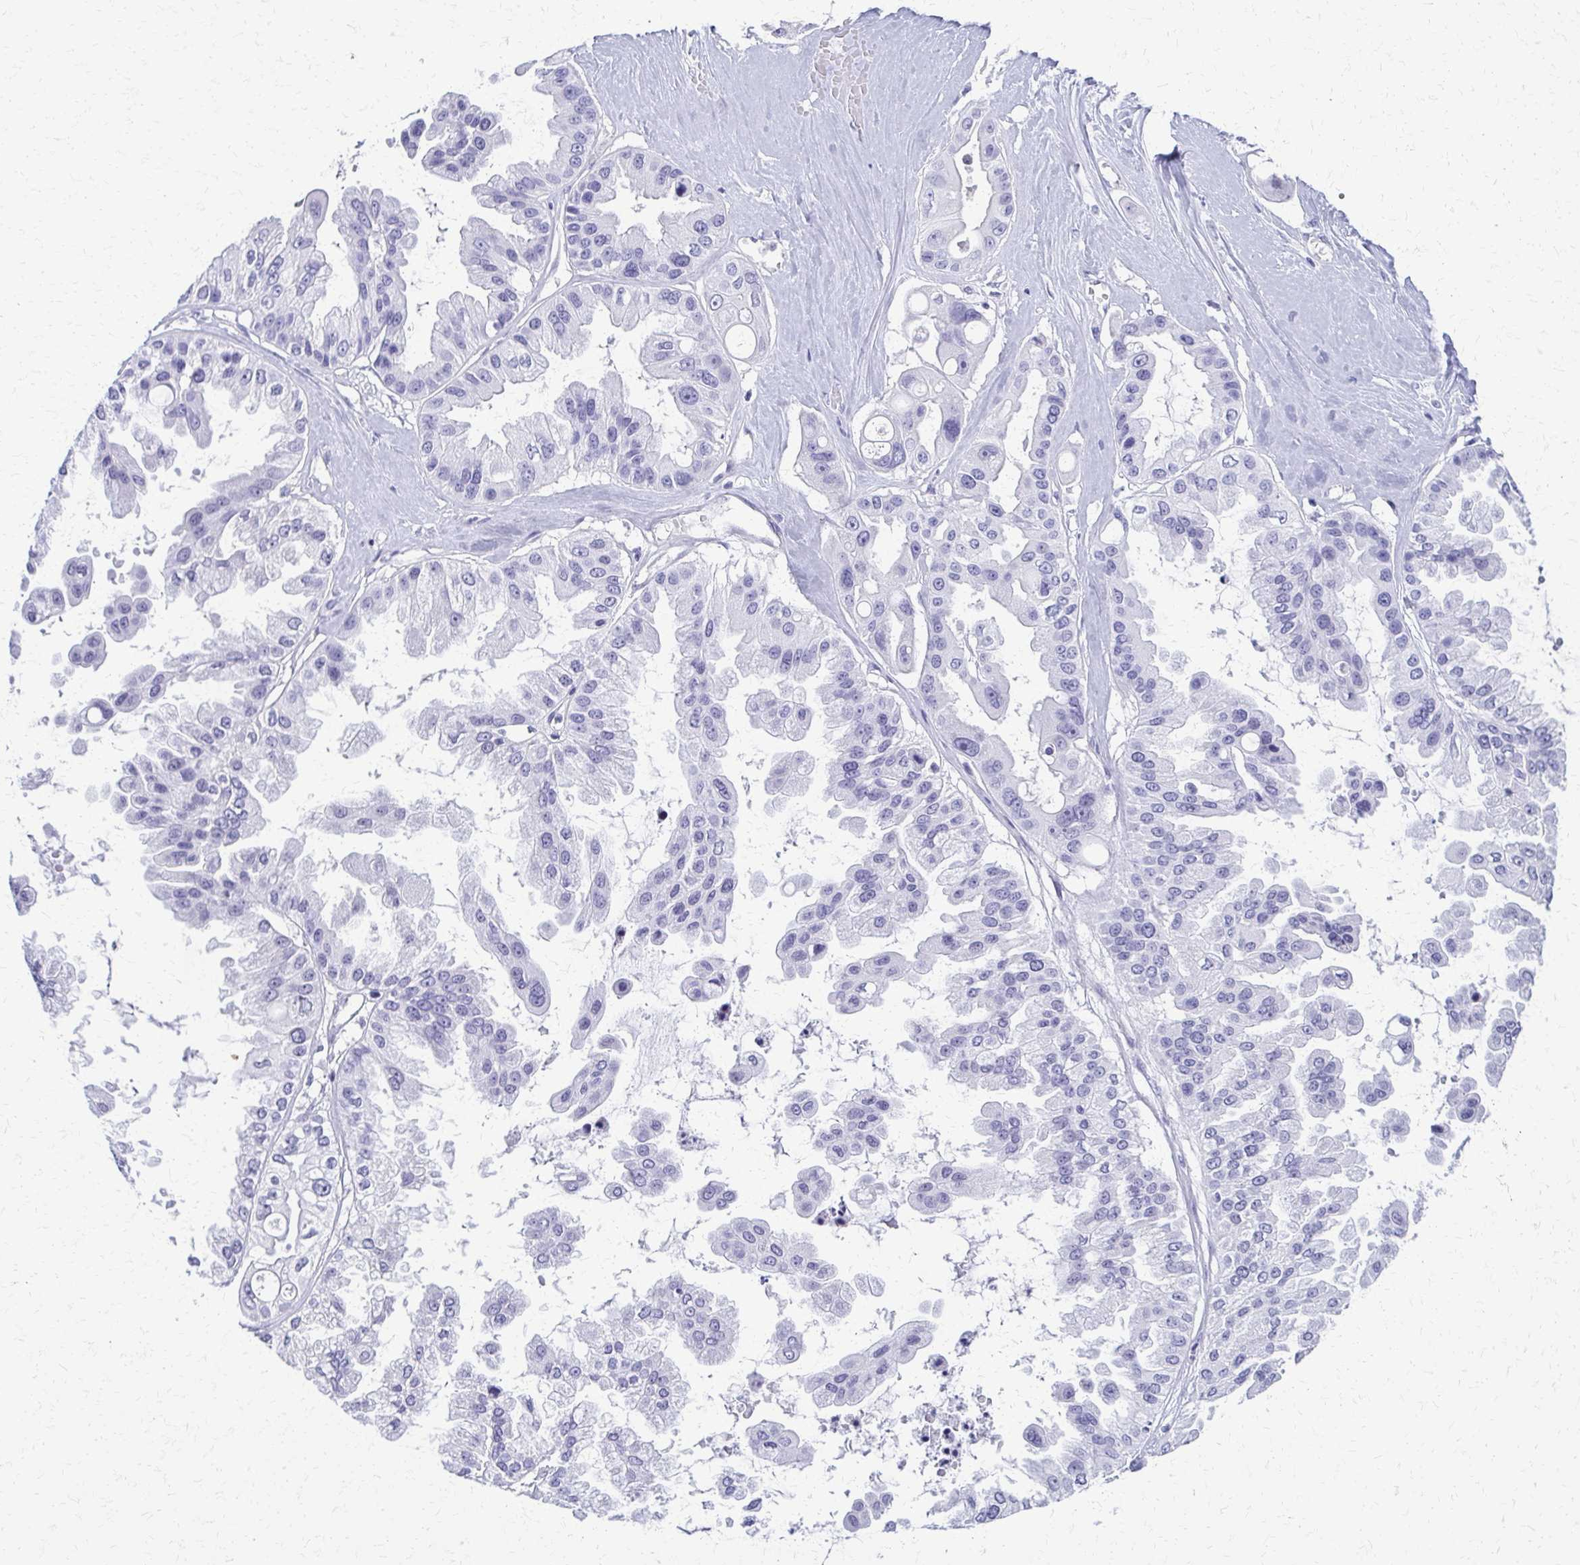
{"staining": {"intensity": "negative", "quantity": "none", "location": "none"}, "tissue": "ovarian cancer", "cell_type": "Tumor cells", "image_type": "cancer", "snomed": [{"axis": "morphology", "description": "Cystadenocarcinoma, serous, NOS"}, {"axis": "topography", "description": "Ovary"}], "caption": "Ovarian cancer (serous cystadenocarcinoma) was stained to show a protein in brown. There is no significant staining in tumor cells. (Stains: DAB (3,3'-diaminobenzidine) IHC with hematoxylin counter stain, Microscopy: brightfield microscopy at high magnification).", "gene": "FAM162B", "patient": {"sex": "female", "age": 56}}